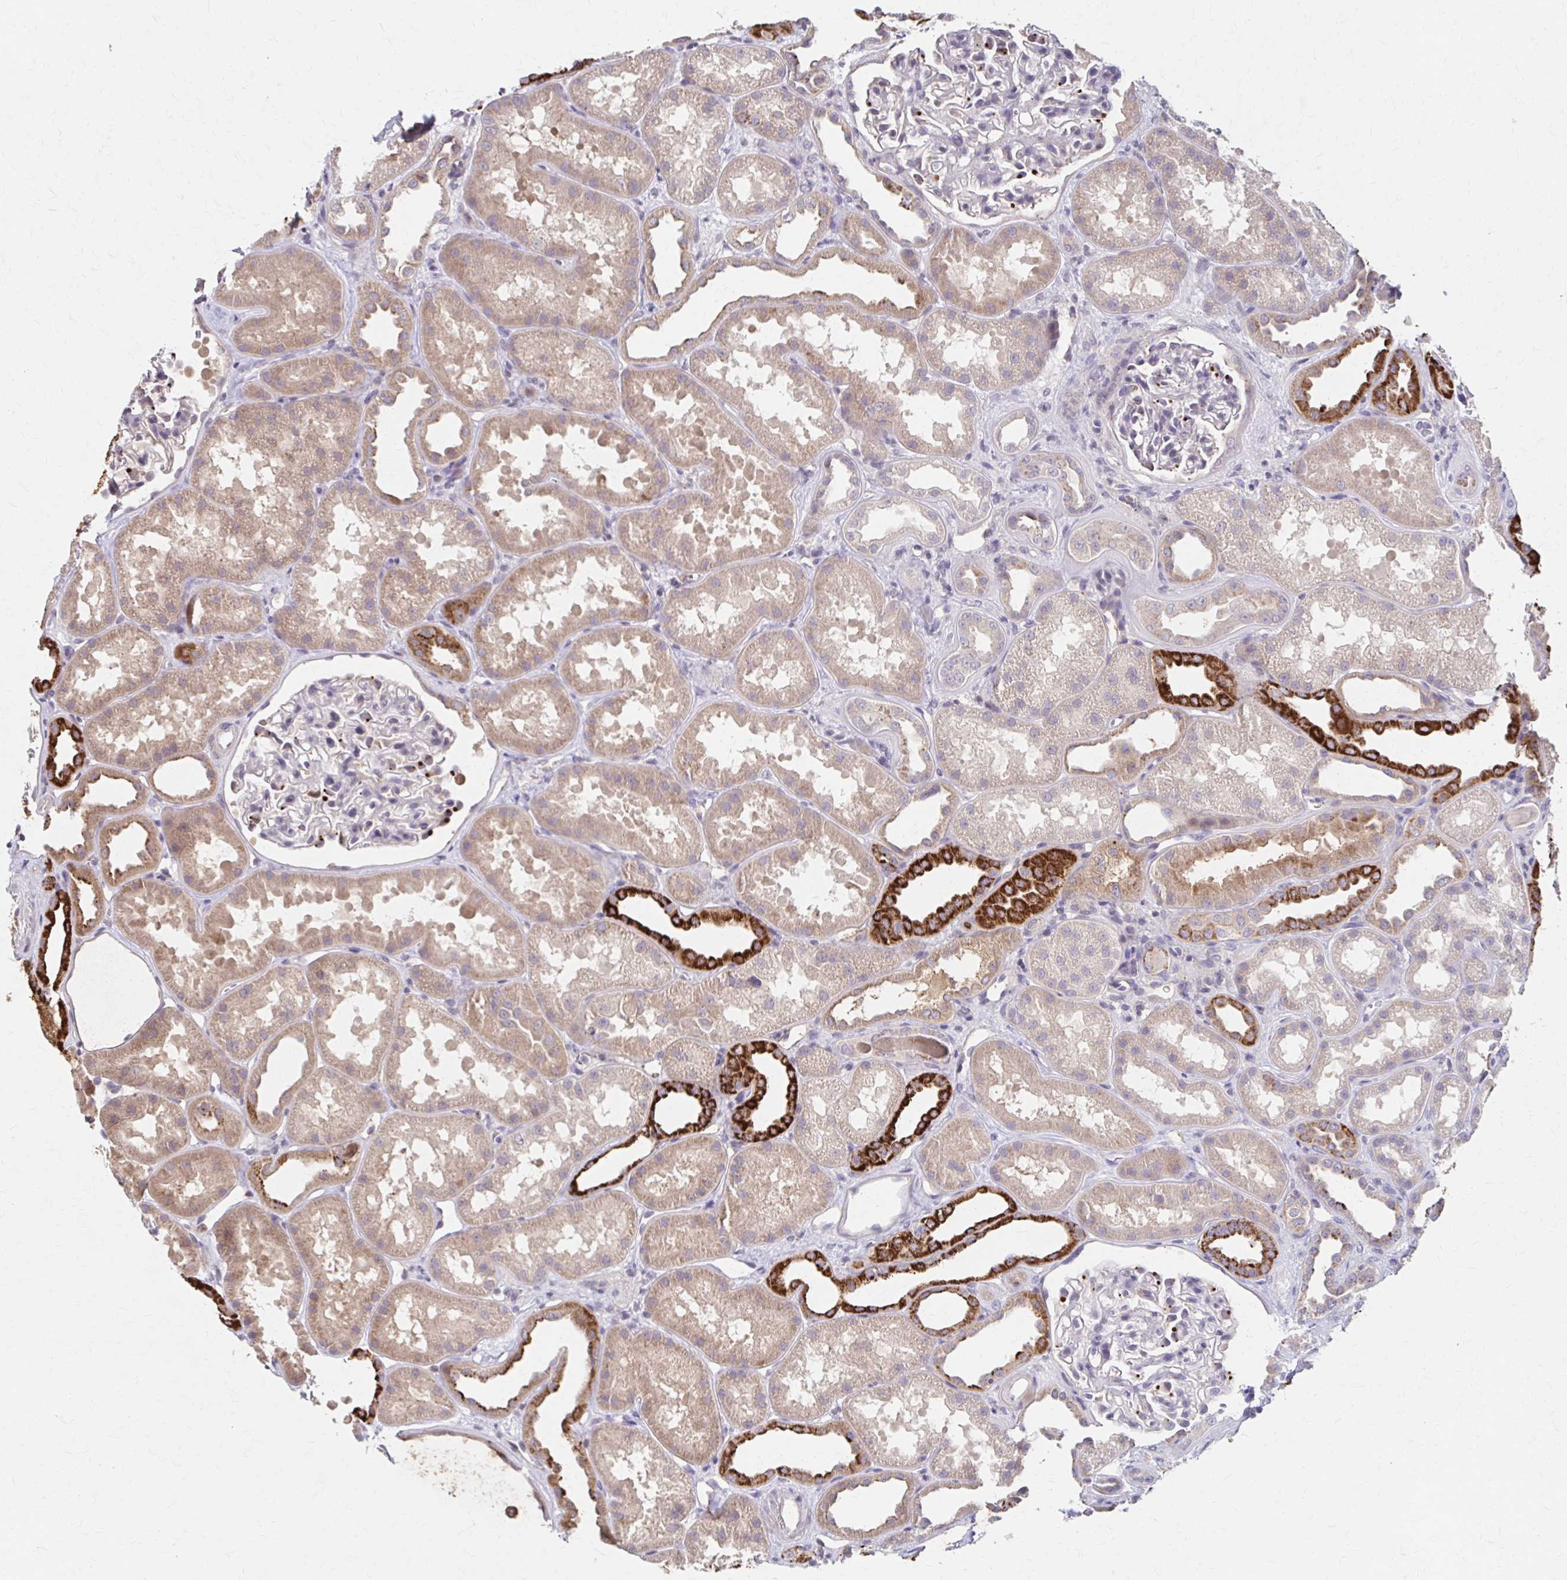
{"staining": {"intensity": "strong", "quantity": "<25%", "location": "cytoplasmic/membranous"}, "tissue": "kidney", "cell_type": "Cells in glomeruli", "image_type": "normal", "snomed": [{"axis": "morphology", "description": "Normal tissue, NOS"}, {"axis": "topography", "description": "Kidney"}], "caption": "This photomicrograph reveals IHC staining of benign kidney, with medium strong cytoplasmic/membranous positivity in approximately <25% of cells in glomeruli.", "gene": "HMGCS2", "patient": {"sex": "male", "age": 61}}